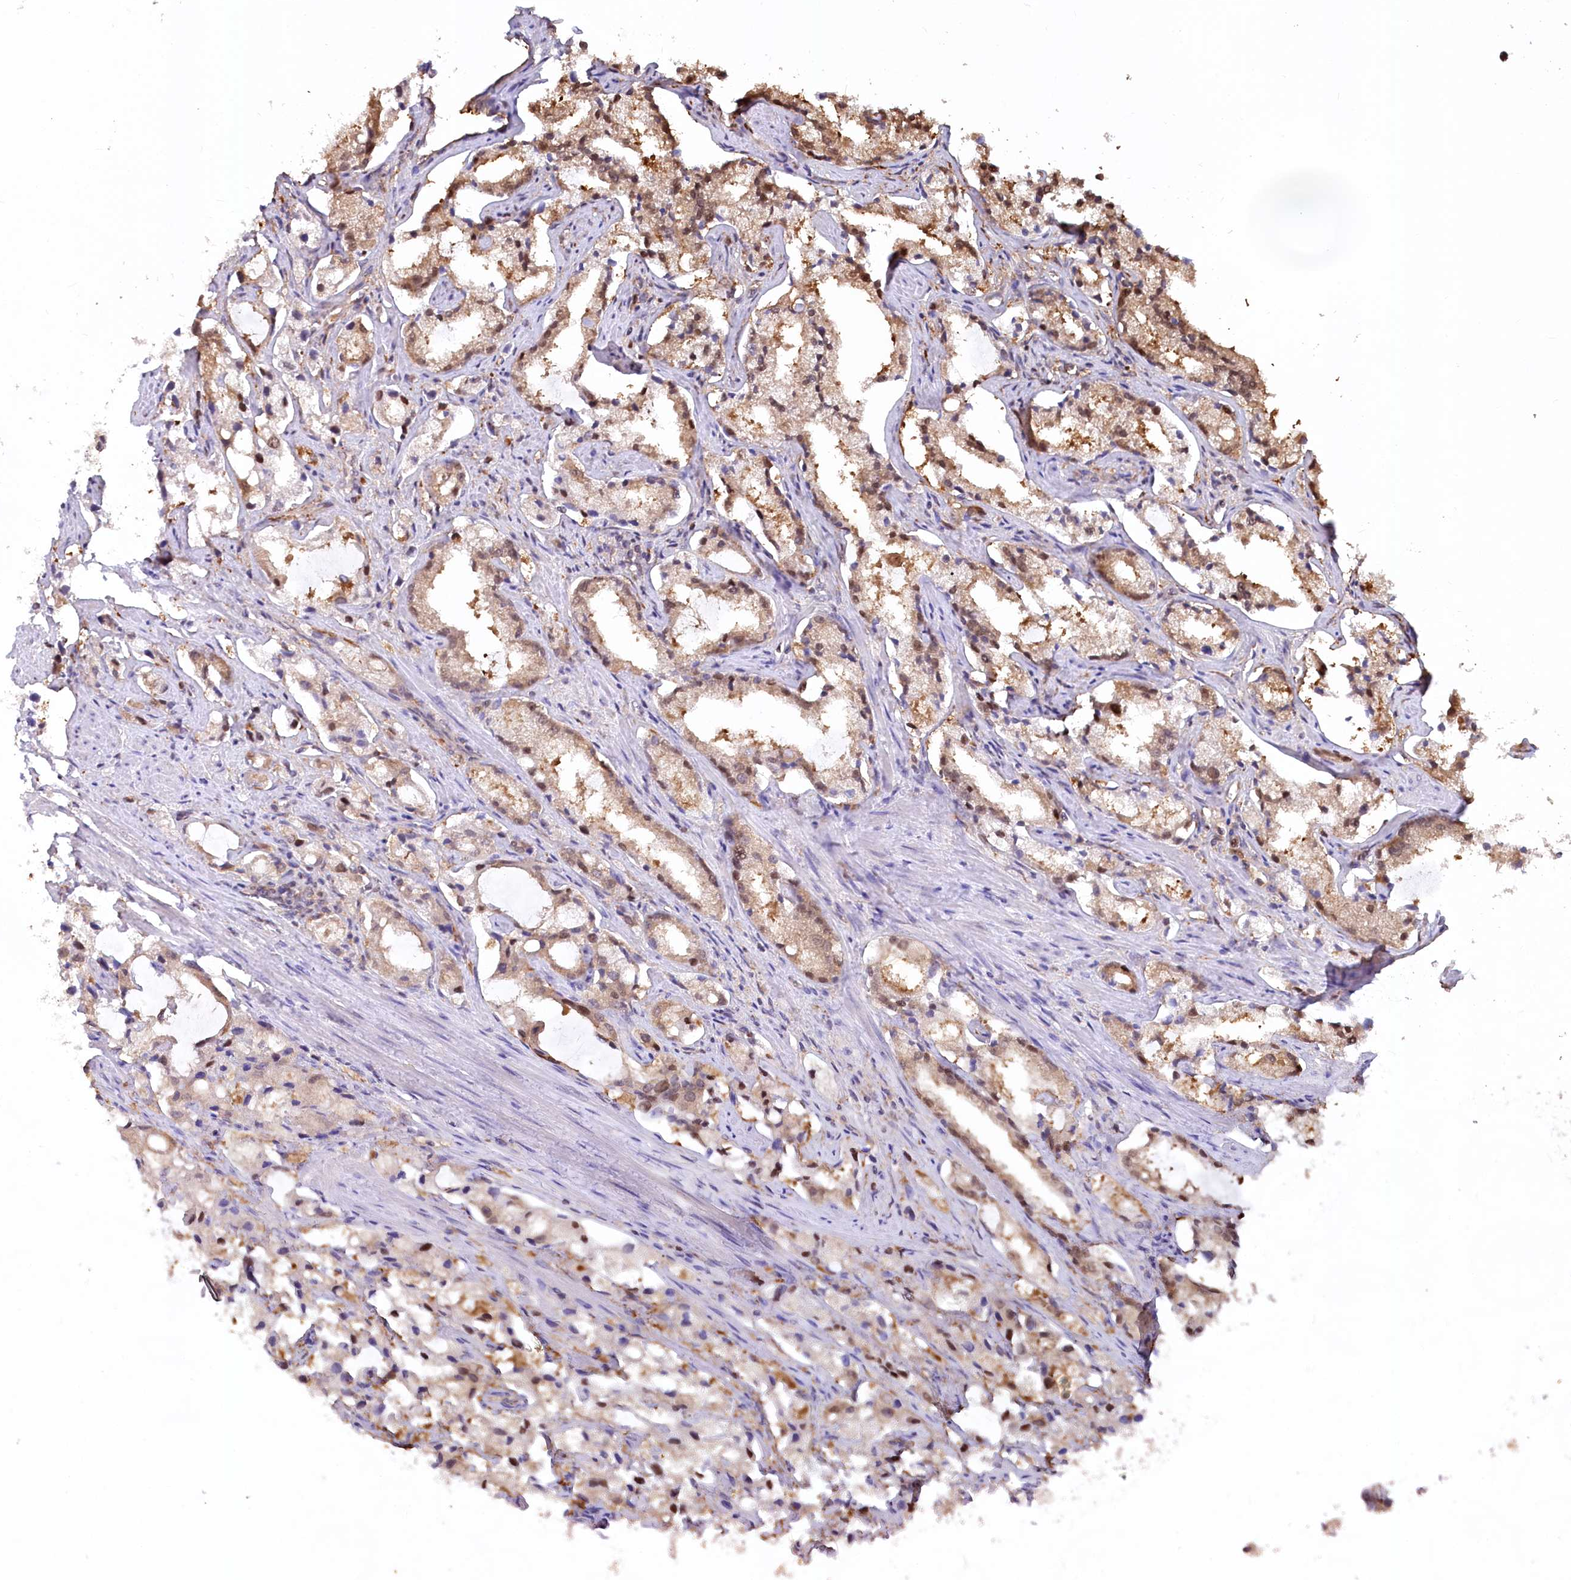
{"staining": {"intensity": "moderate", "quantity": ">75%", "location": "cytoplasmic/membranous,nuclear"}, "tissue": "prostate cancer", "cell_type": "Tumor cells", "image_type": "cancer", "snomed": [{"axis": "morphology", "description": "Adenocarcinoma, High grade"}, {"axis": "topography", "description": "Prostate"}], "caption": "Protein staining of prostate adenocarcinoma (high-grade) tissue demonstrates moderate cytoplasmic/membranous and nuclear expression in approximately >75% of tumor cells. (DAB (3,3'-diaminobenzidine) IHC with brightfield microscopy, high magnification).", "gene": "PSMA1", "patient": {"sex": "male", "age": 66}}